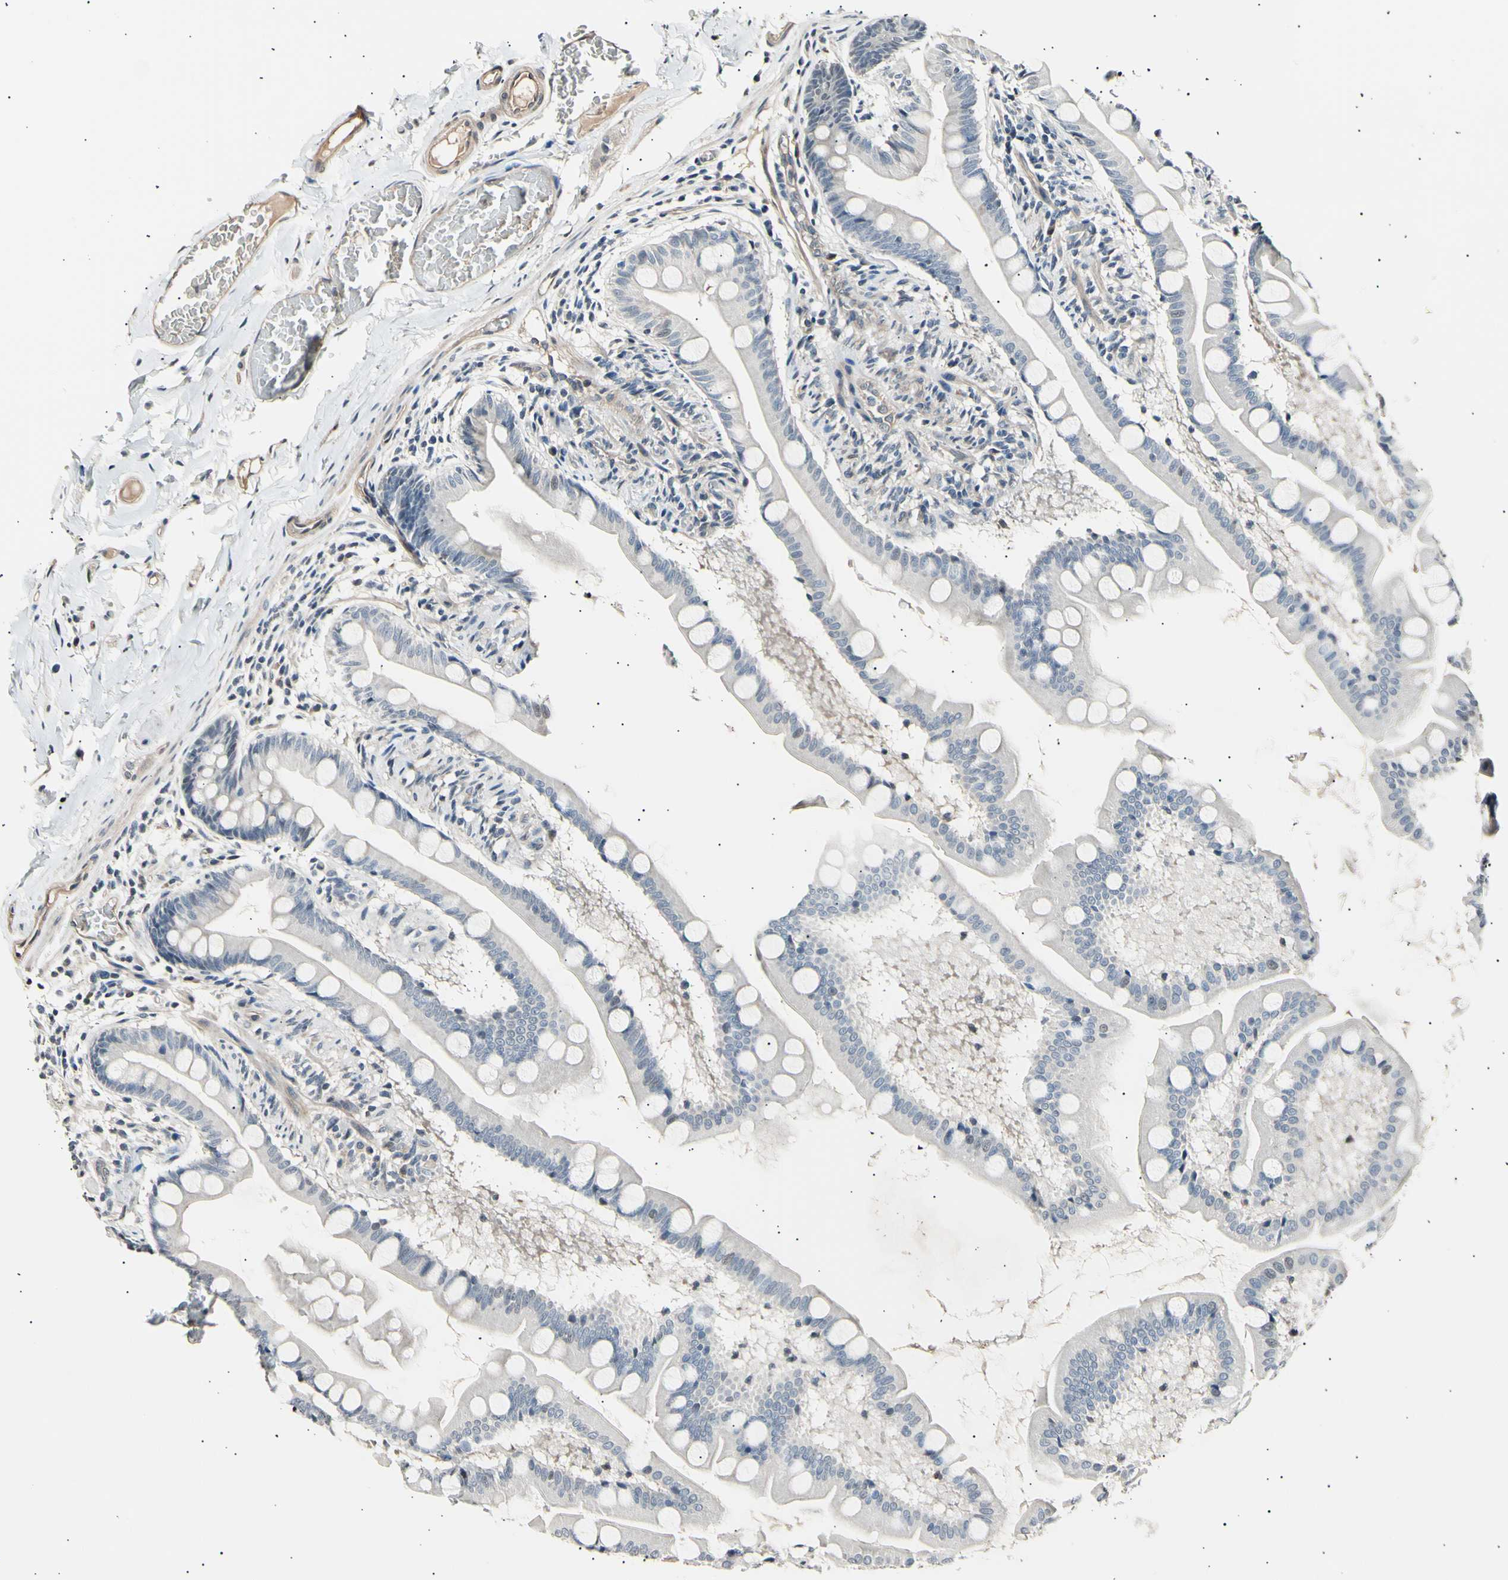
{"staining": {"intensity": "negative", "quantity": "none", "location": "none"}, "tissue": "small intestine", "cell_type": "Glandular cells", "image_type": "normal", "snomed": [{"axis": "morphology", "description": "Normal tissue, NOS"}, {"axis": "topography", "description": "Small intestine"}], "caption": "IHC photomicrograph of unremarkable small intestine: small intestine stained with DAB (3,3'-diaminobenzidine) displays no significant protein positivity in glandular cells.", "gene": "AK1", "patient": {"sex": "male", "age": 41}}